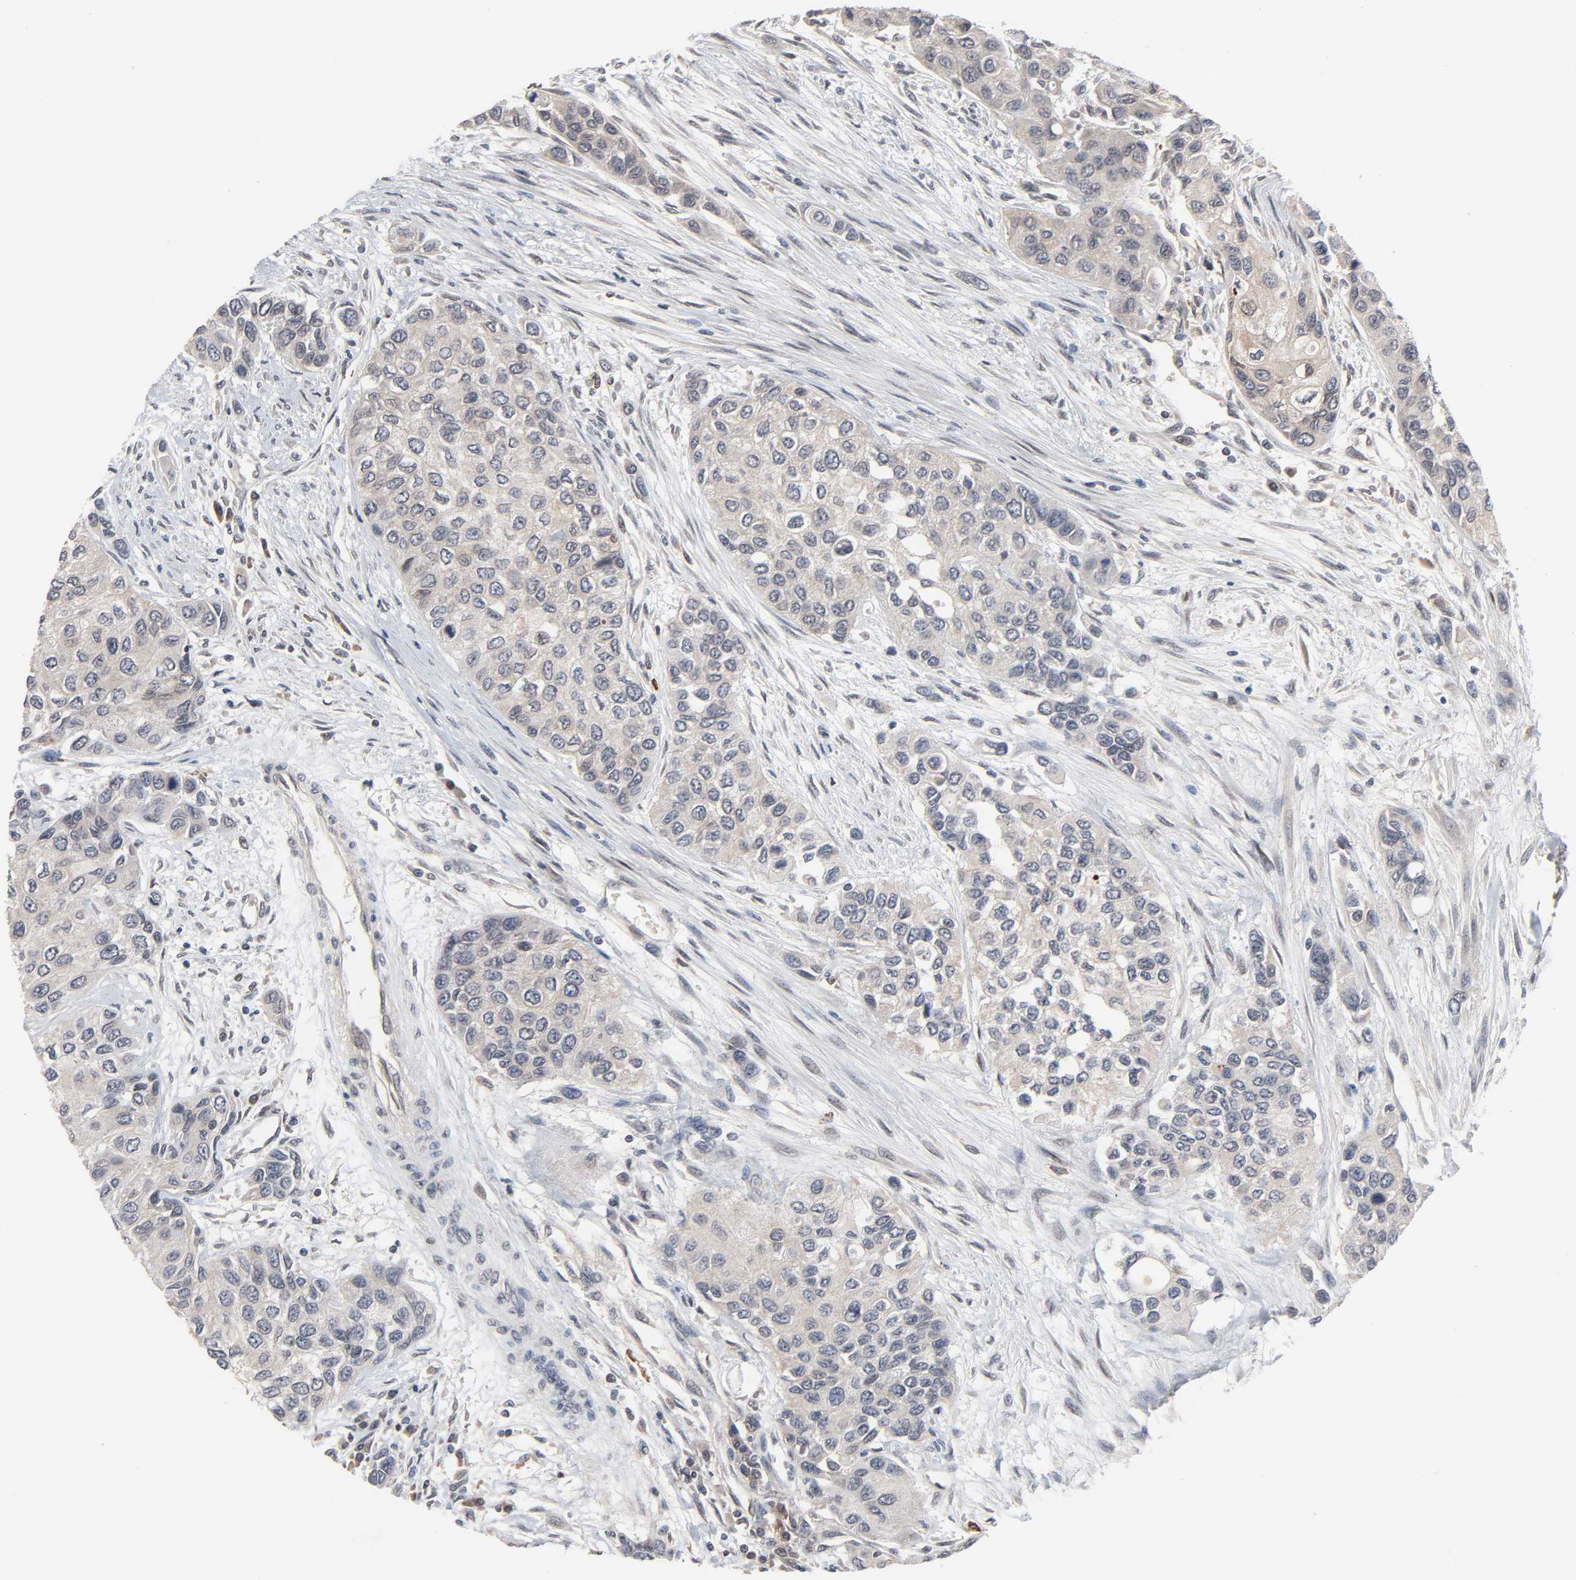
{"staining": {"intensity": "weak", "quantity": ">75%", "location": "cytoplasmic/membranous"}, "tissue": "urothelial cancer", "cell_type": "Tumor cells", "image_type": "cancer", "snomed": [{"axis": "morphology", "description": "Urothelial carcinoma, High grade"}, {"axis": "topography", "description": "Urinary bladder"}], "caption": "Immunohistochemical staining of human urothelial carcinoma (high-grade) reveals low levels of weak cytoplasmic/membranous protein expression in about >75% of tumor cells. The protein of interest is stained brown, and the nuclei are stained in blue (DAB (3,3'-diaminobenzidine) IHC with brightfield microscopy, high magnification).", "gene": "CCDC175", "patient": {"sex": "female", "age": 56}}